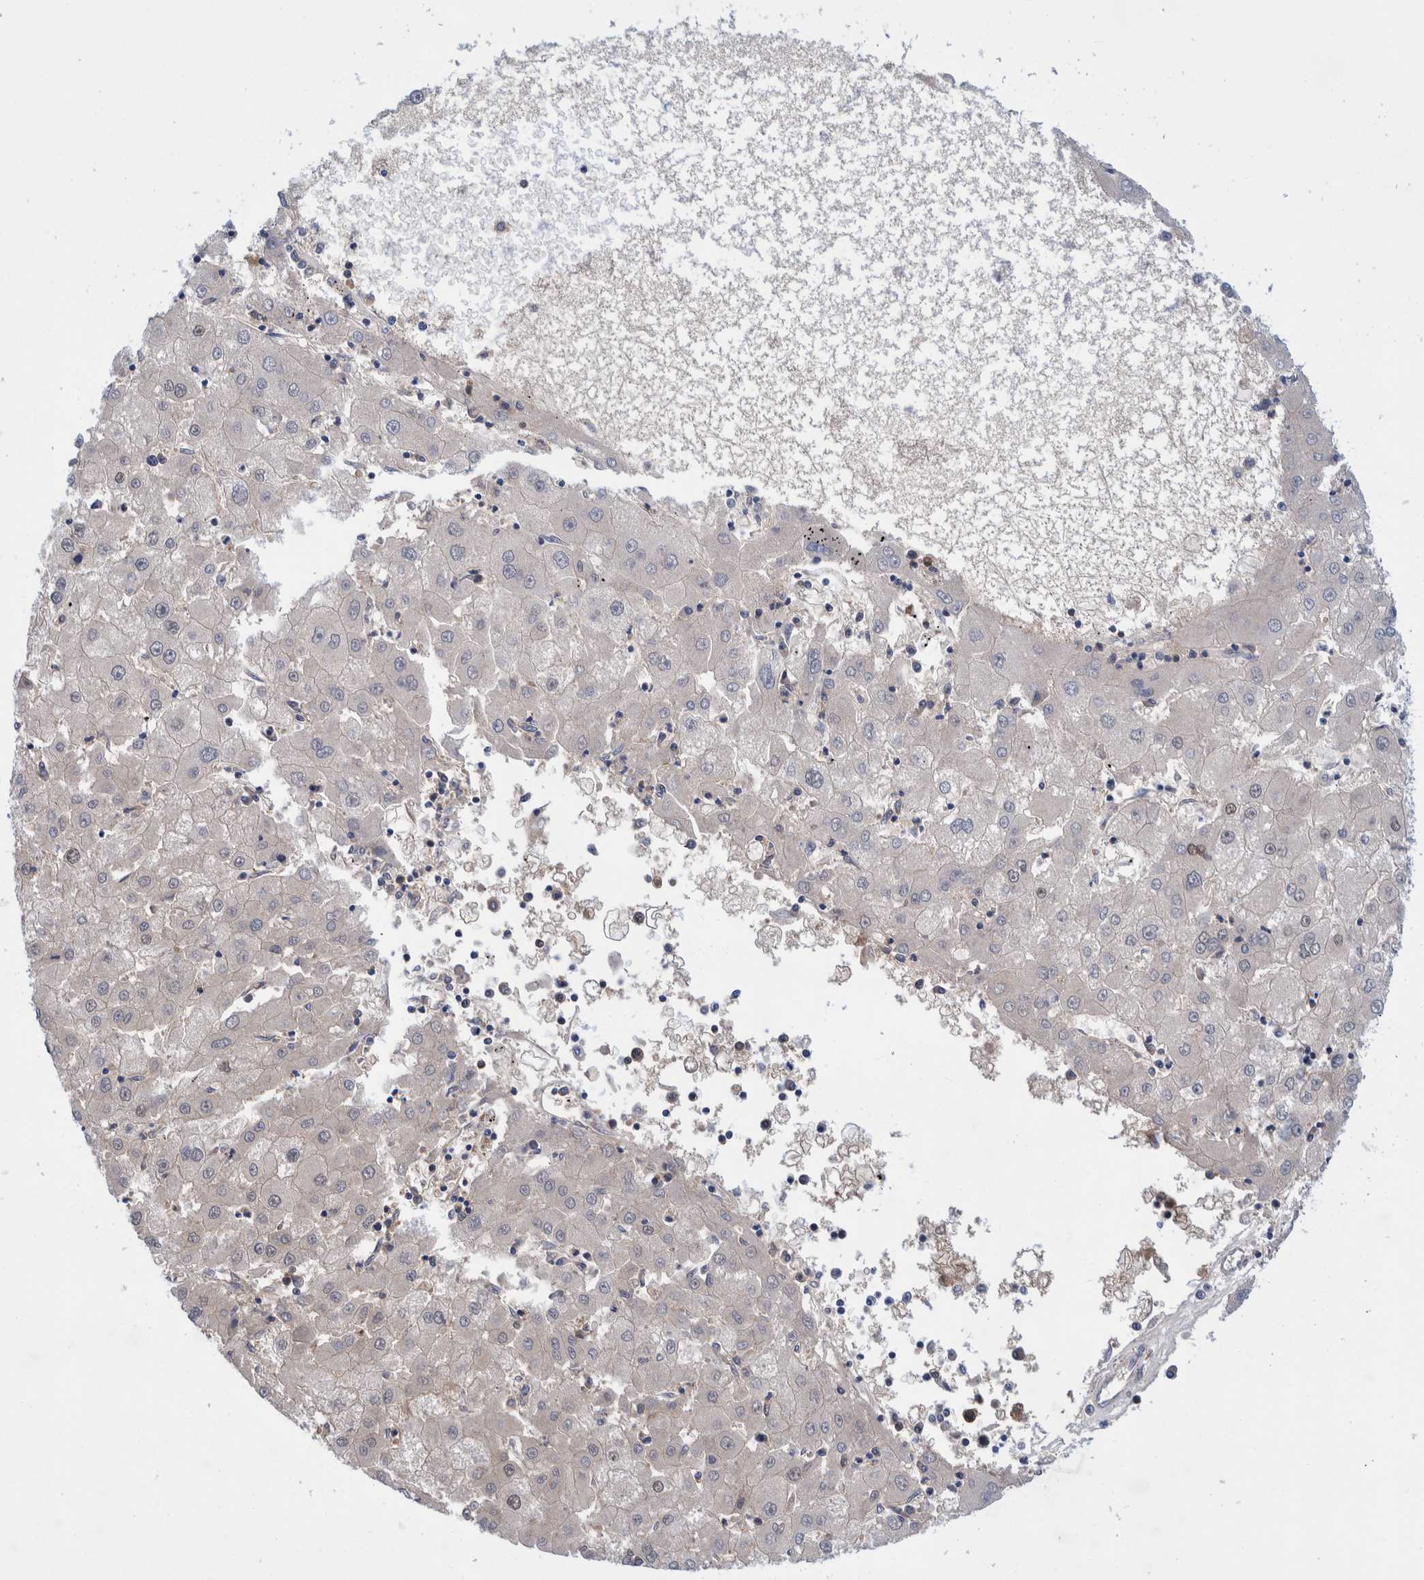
{"staining": {"intensity": "negative", "quantity": "none", "location": "none"}, "tissue": "liver cancer", "cell_type": "Tumor cells", "image_type": "cancer", "snomed": [{"axis": "morphology", "description": "Carcinoma, Hepatocellular, NOS"}, {"axis": "topography", "description": "Liver"}], "caption": "Immunohistochemistry (IHC) histopathology image of human hepatocellular carcinoma (liver) stained for a protein (brown), which shows no staining in tumor cells. (DAB IHC, high magnification).", "gene": "PFAS", "patient": {"sex": "male", "age": 72}}